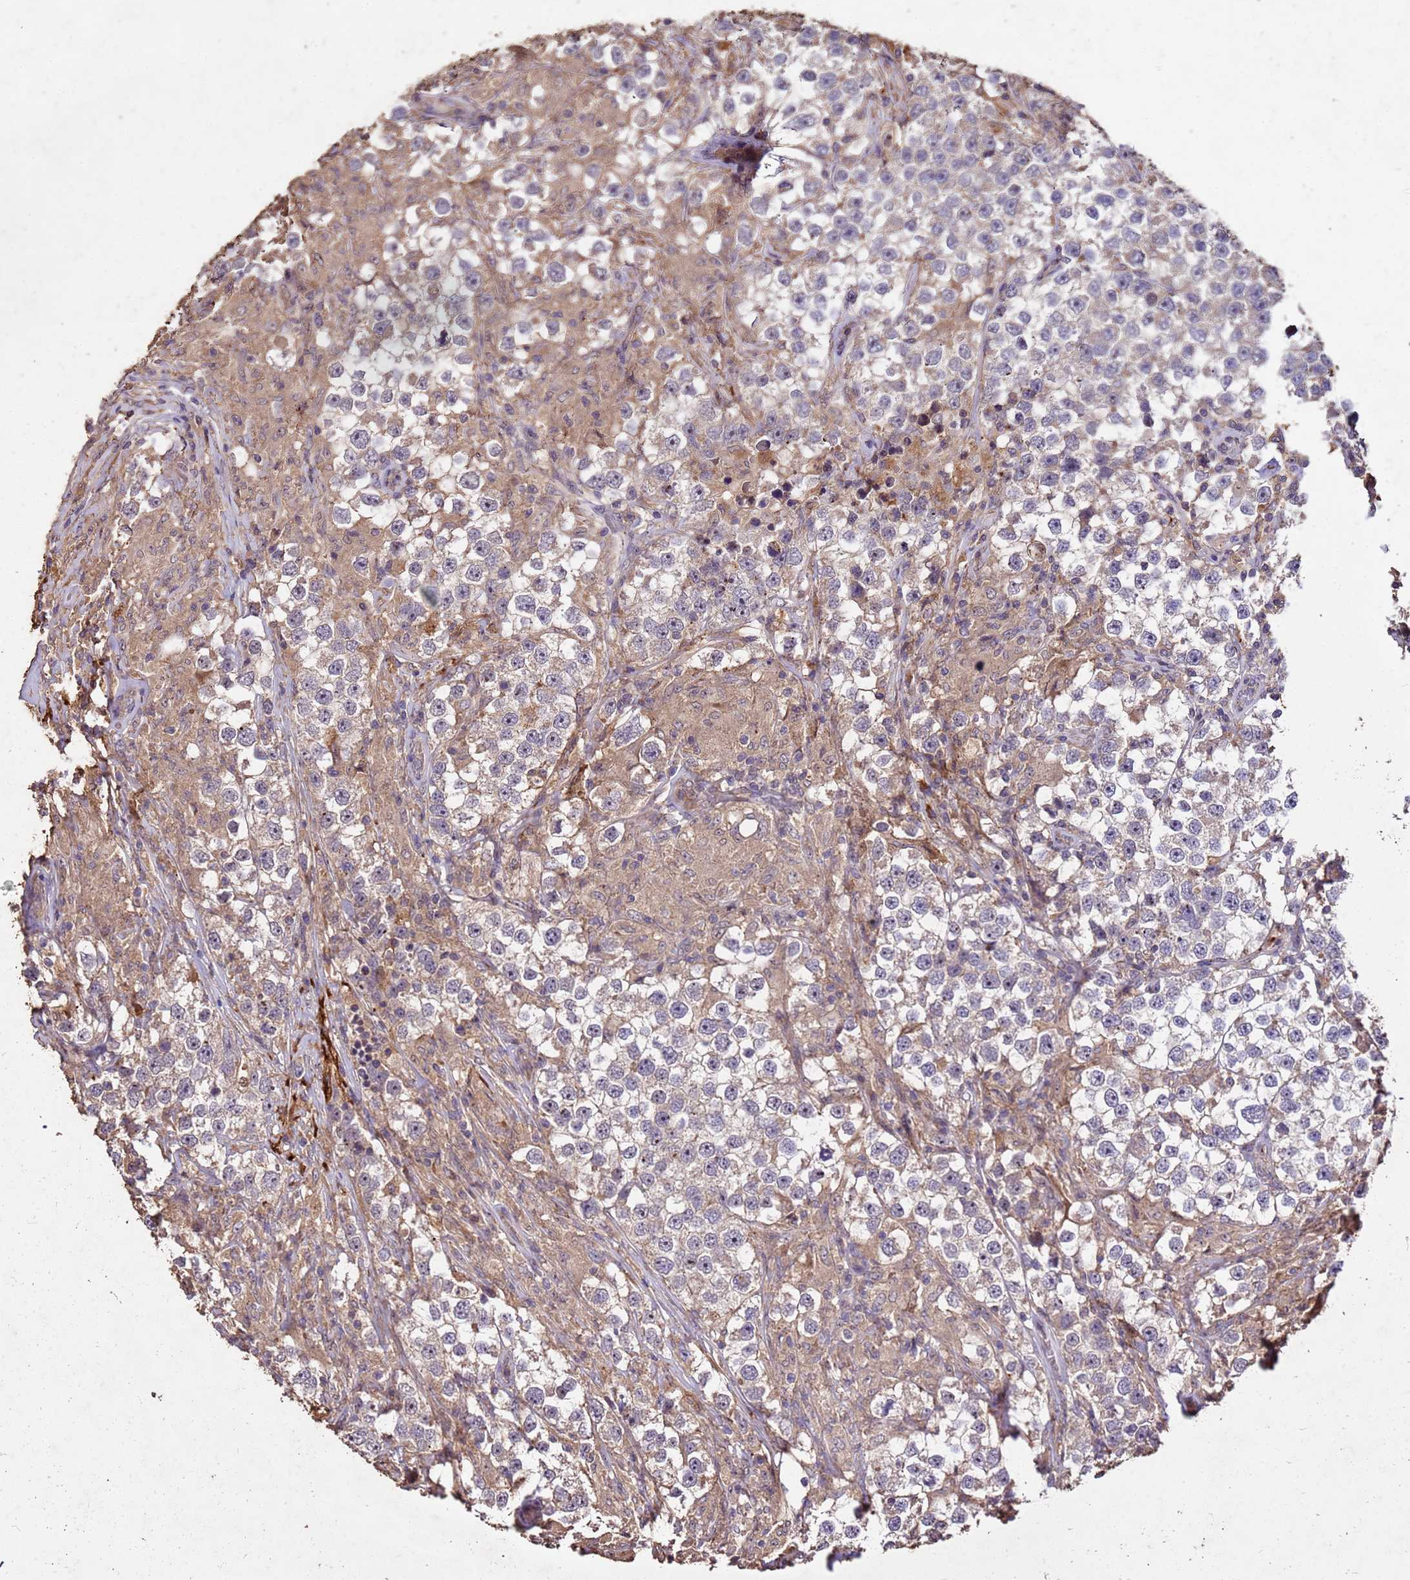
{"staining": {"intensity": "weak", "quantity": "25%-75%", "location": "cytoplasmic/membranous"}, "tissue": "testis cancer", "cell_type": "Tumor cells", "image_type": "cancer", "snomed": [{"axis": "morphology", "description": "Seminoma, NOS"}, {"axis": "topography", "description": "Testis"}], "caption": "A low amount of weak cytoplasmic/membranous positivity is appreciated in about 25%-75% of tumor cells in testis cancer tissue.", "gene": "TOR4A", "patient": {"sex": "male", "age": 46}}